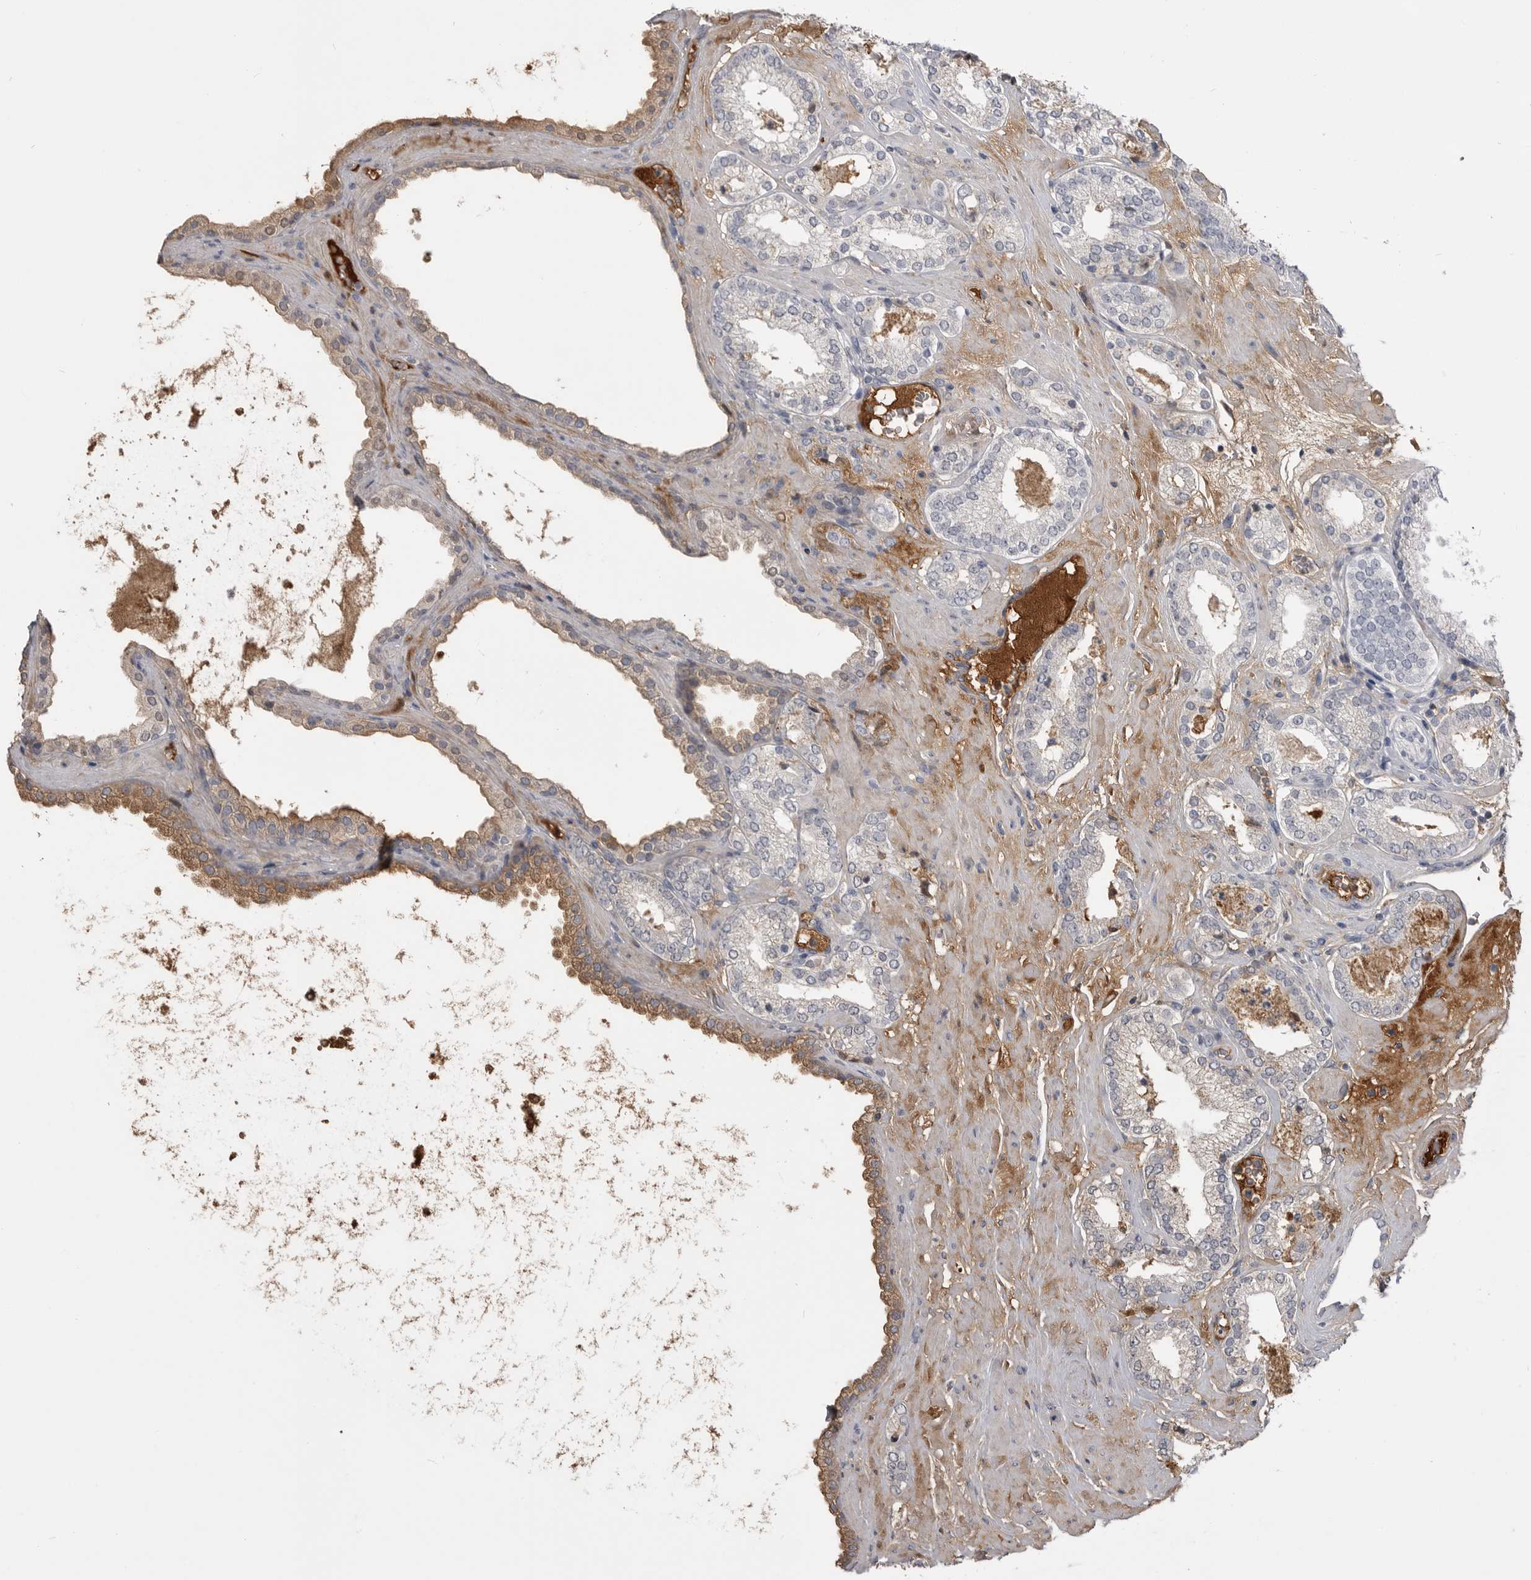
{"staining": {"intensity": "negative", "quantity": "none", "location": "none"}, "tissue": "prostate cancer", "cell_type": "Tumor cells", "image_type": "cancer", "snomed": [{"axis": "morphology", "description": "Adenocarcinoma, Low grade"}, {"axis": "topography", "description": "Prostate"}], "caption": "An image of human prostate adenocarcinoma (low-grade) is negative for staining in tumor cells.", "gene": "AHSG", "patient": {"sex": "male", "age": 62}}